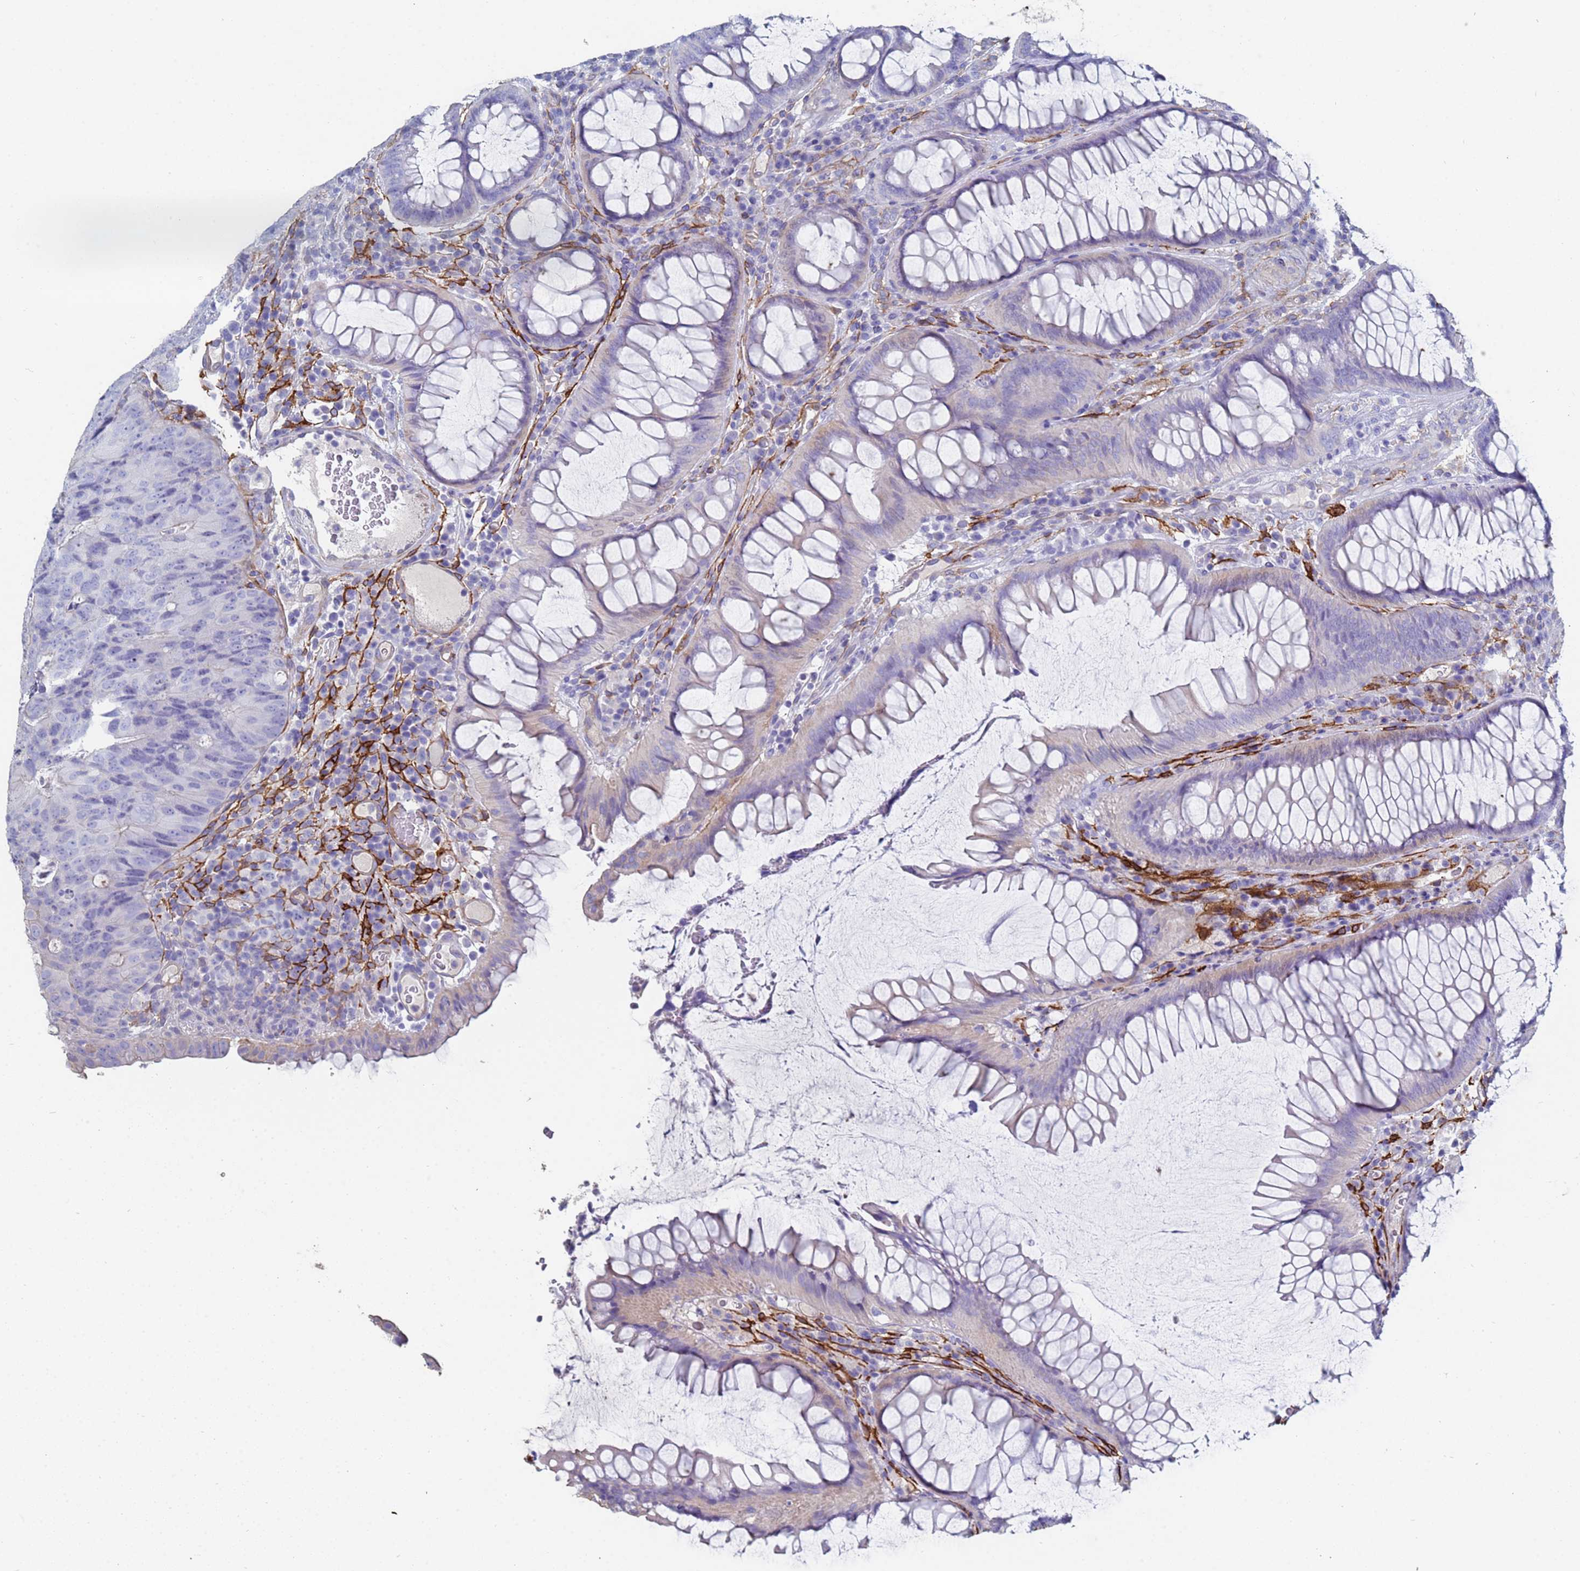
{"staining": {"intensity": "negative", "quantity": "none", "location": "none"}, "tissue": "colorectal cancer", "cell_type": "Tumor cells", "image_type": "cancer", "snomed": [{"axis": "morphology", "description": "Adenocarcinoma, NOS"}, {"axis": "topography", "description": "Colon"}], "caption": "Image shows no protein expression in tumor cells of colorectal cancer tissue.", "gene": "ABCA8", "patient": {"sex": "female", "age": 67}}